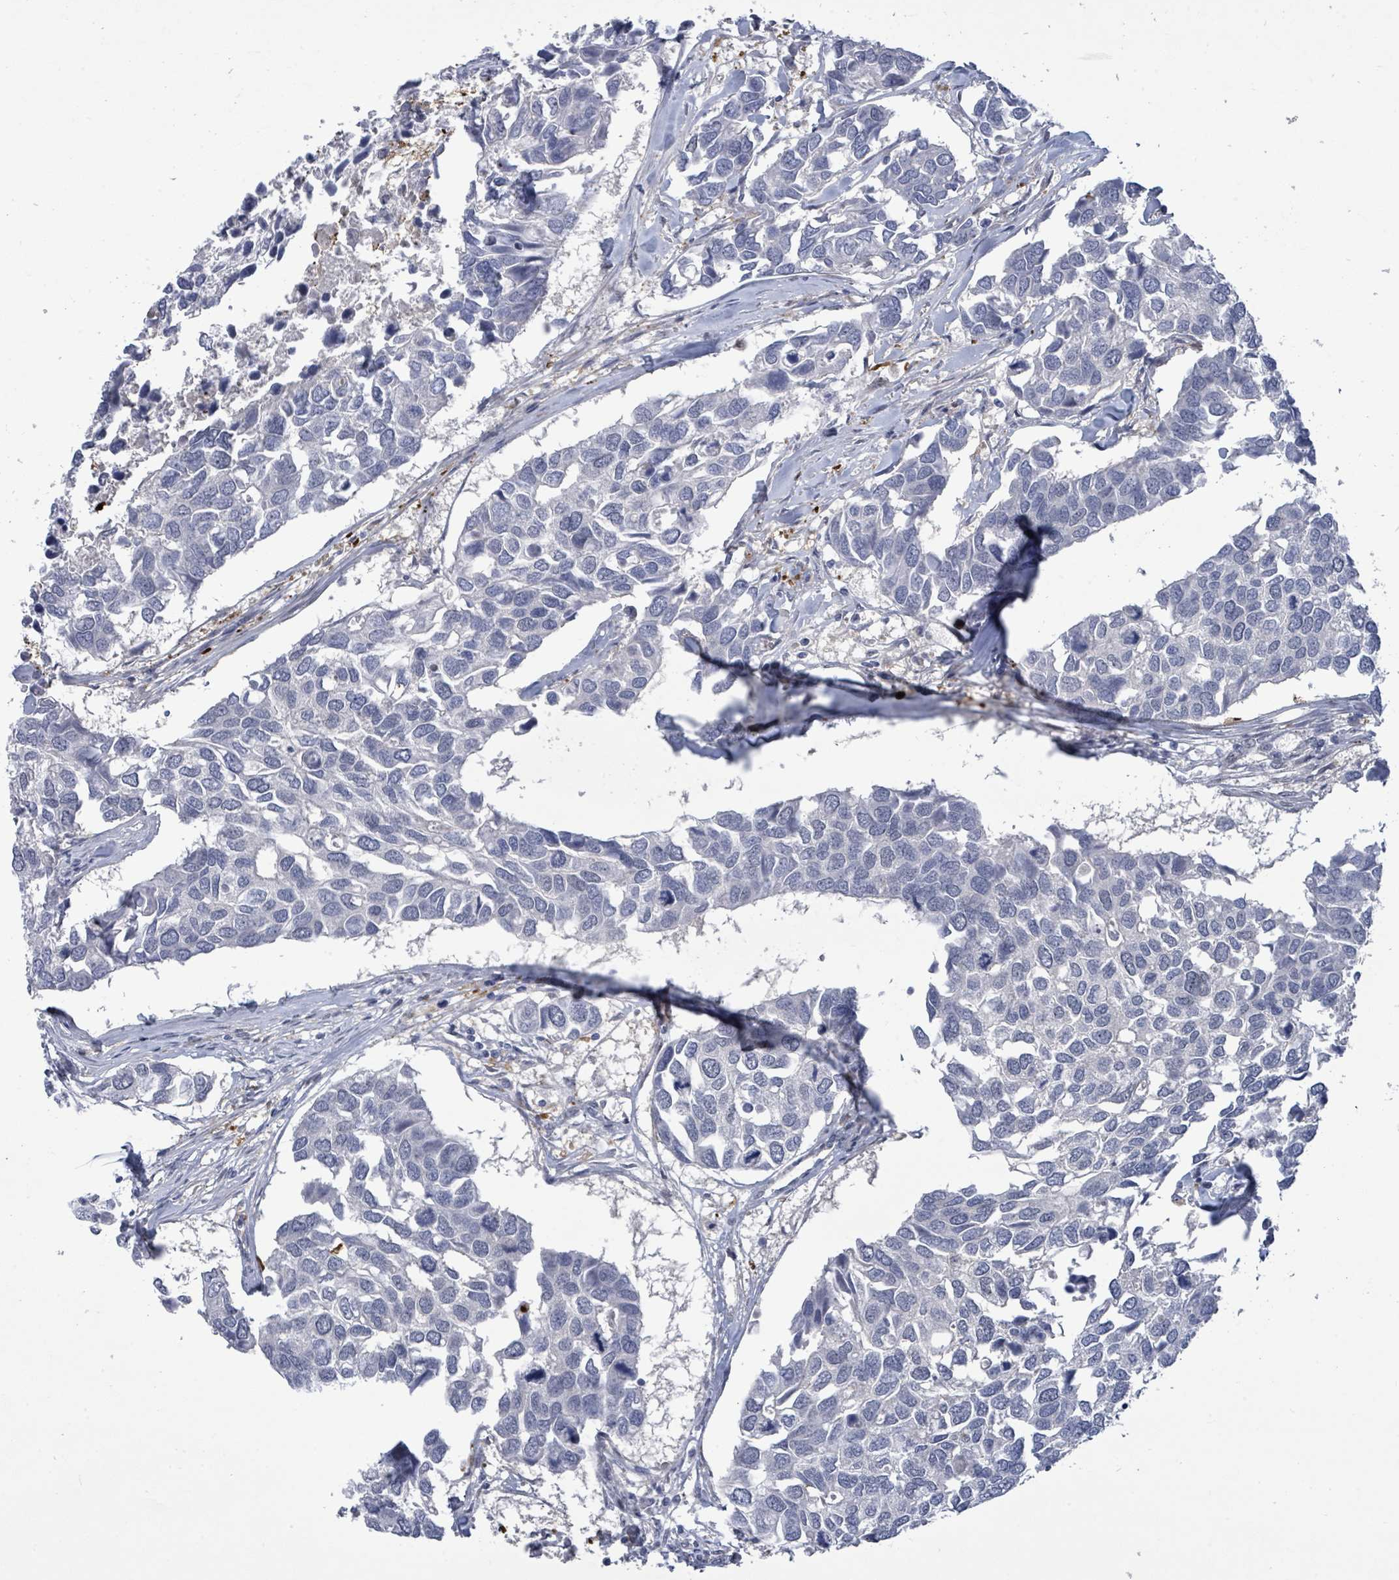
{"staining": {"intensity": "negative", "quantity": "none", "location": "none"}, "tissue": "breast cancer", "cell_type": "Tumor cells", "image_type": "cancer", "snomed": [{"axis": "morphology", "description": "Duct carcinoma"}, {"axis": "topography", "description": "Breast"}], "caption": "Breast cancer (infiltrating ductal carcinoma) was stained to show a protein in brown. There is no significant expression in tumor cells. (DAB (3,3'-diaminobenzidine) immunohistochemistry (IHC) with hematoxylin counter stain).", "gene": "CT45A5", "patient": {"sex": "female", "age": 83}}